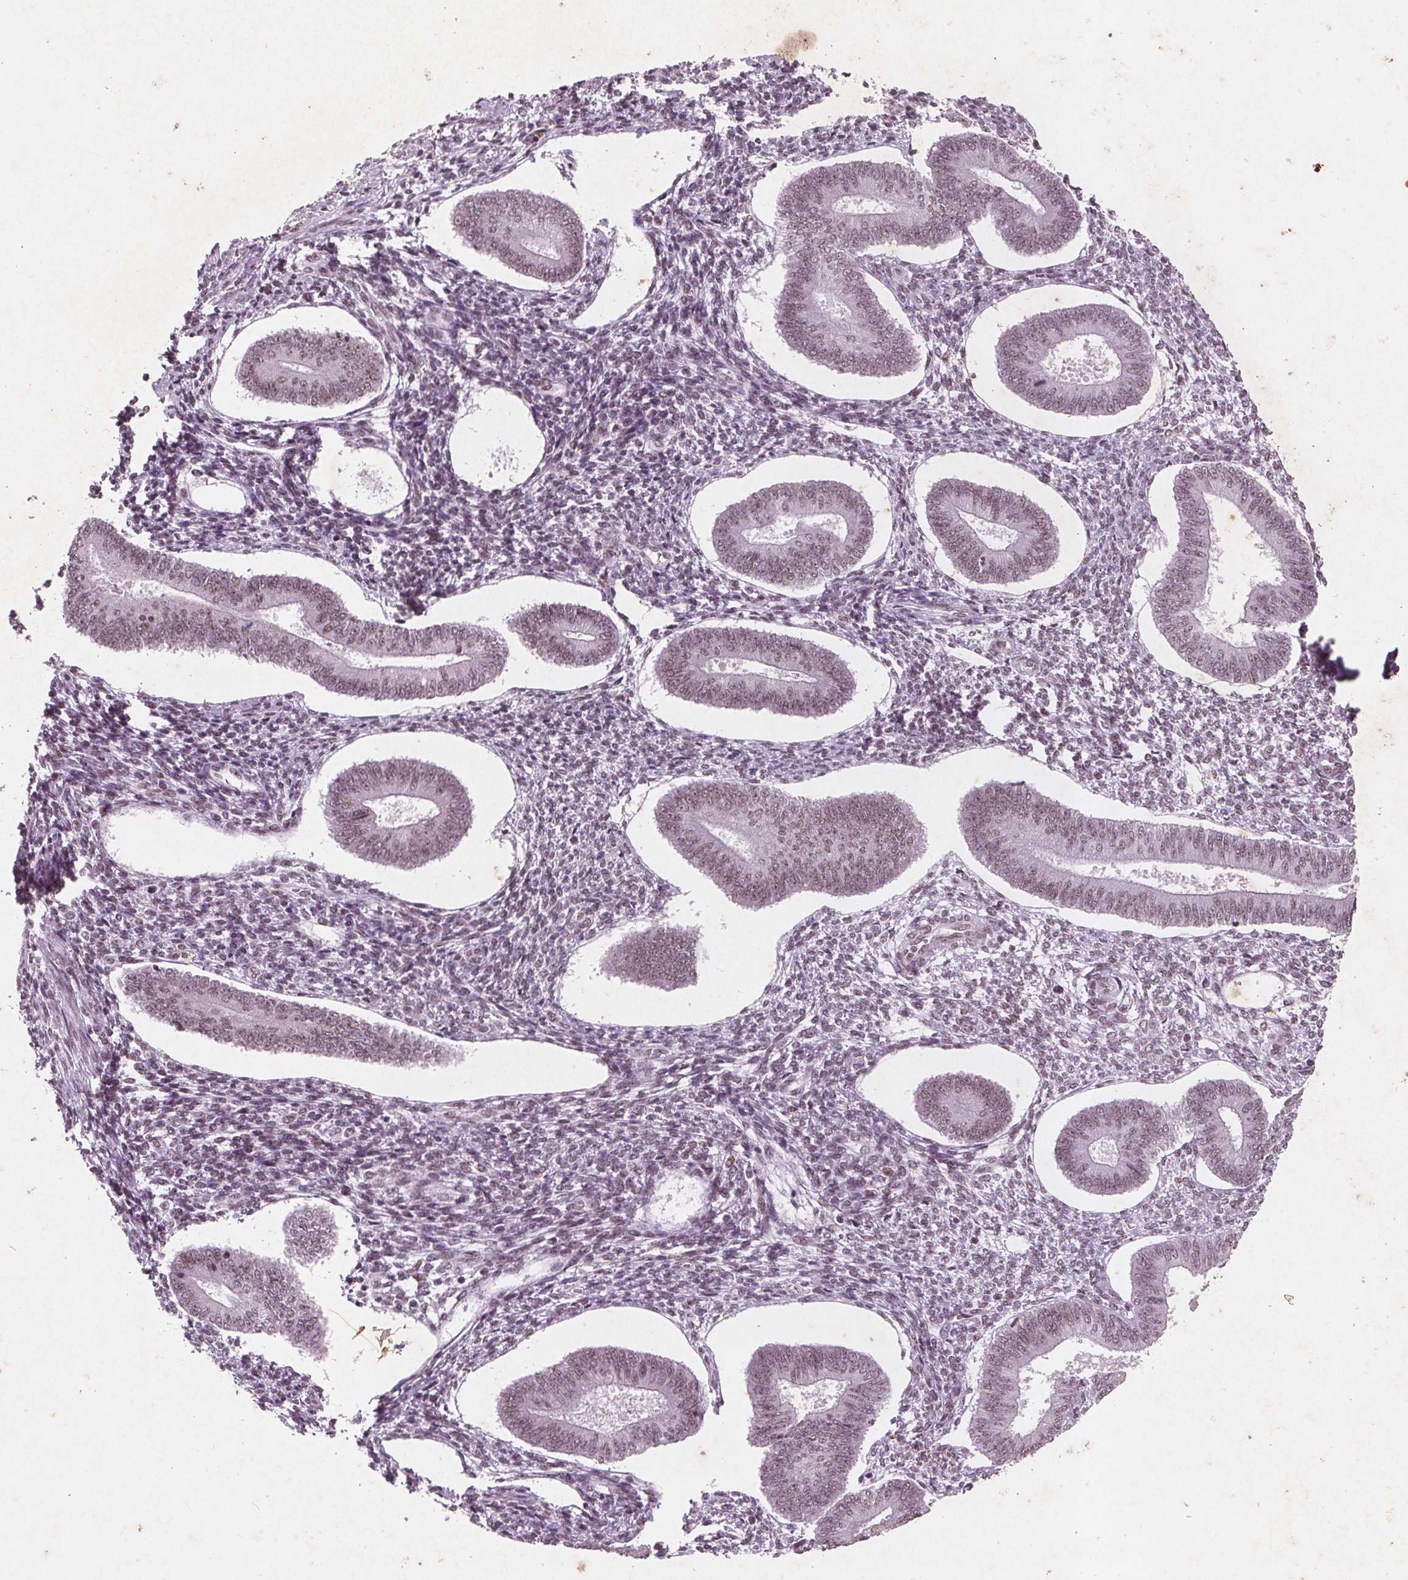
{"staining": {"intensity": "weak", "quantity": ">75%", "location": "nuclear"}, "tissue": "endometrium", "cell_type": "Cells in endometrial stroma", "image_type": "normal", "snomed": [{"axis": "morphology", "description": "Normal tissue, NOS"}, {"axis": "topography", "description": "Endometrium"}], "caption": "IHC (DAB) staining of unremarkable human endometrium exhibits weak nuclear protein expression in about >75% of cells in endometrial stroma. Nuclei are stained in blue.", "gene": "RPS6KA2", "patient": {"sex": "female", "age": 42}}